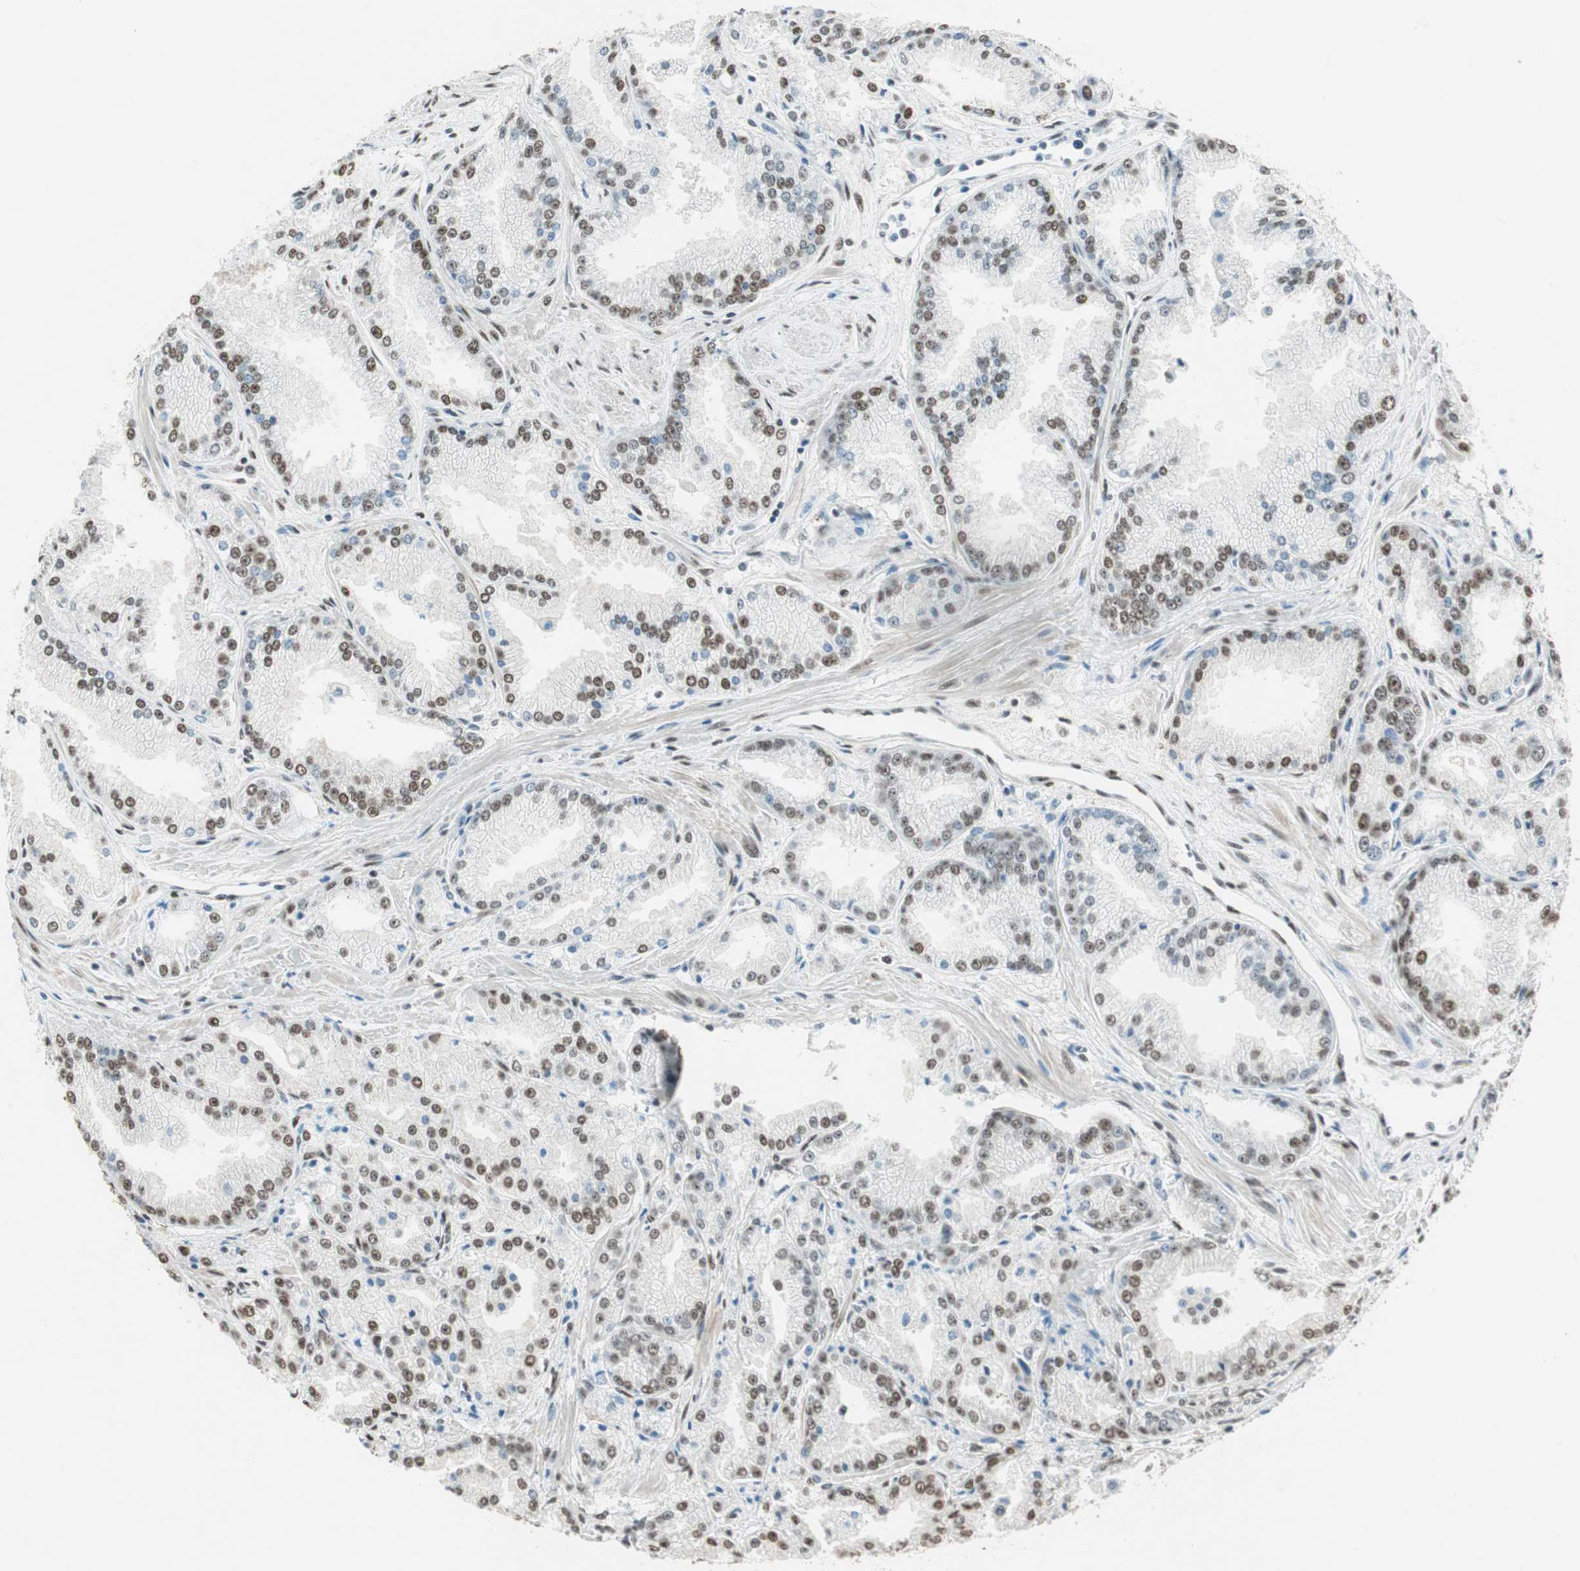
{"staining": {"intensity": "moderate", "quantity": ">75%", "location": "nuclear"}, "tissue": "prostate cancer", "cell_type": "Tumor cells", "image_type": "cancer", "snomed": [{"axis": "morphology", "description": "Adenocarcinoma, High grade"}, {"axis": "topography", "description": "Prostate"}], "caption": "Prostate high-grade adenocarcinoma stained with DAB (3,3'-diaminobenzidine) immunohistochemistry reveals medium levels of moderate nuclear expression in approximately >75% of tumor cells.", "gene": "ZBTB17", "patient": {"sex": "male", "age": 61}}